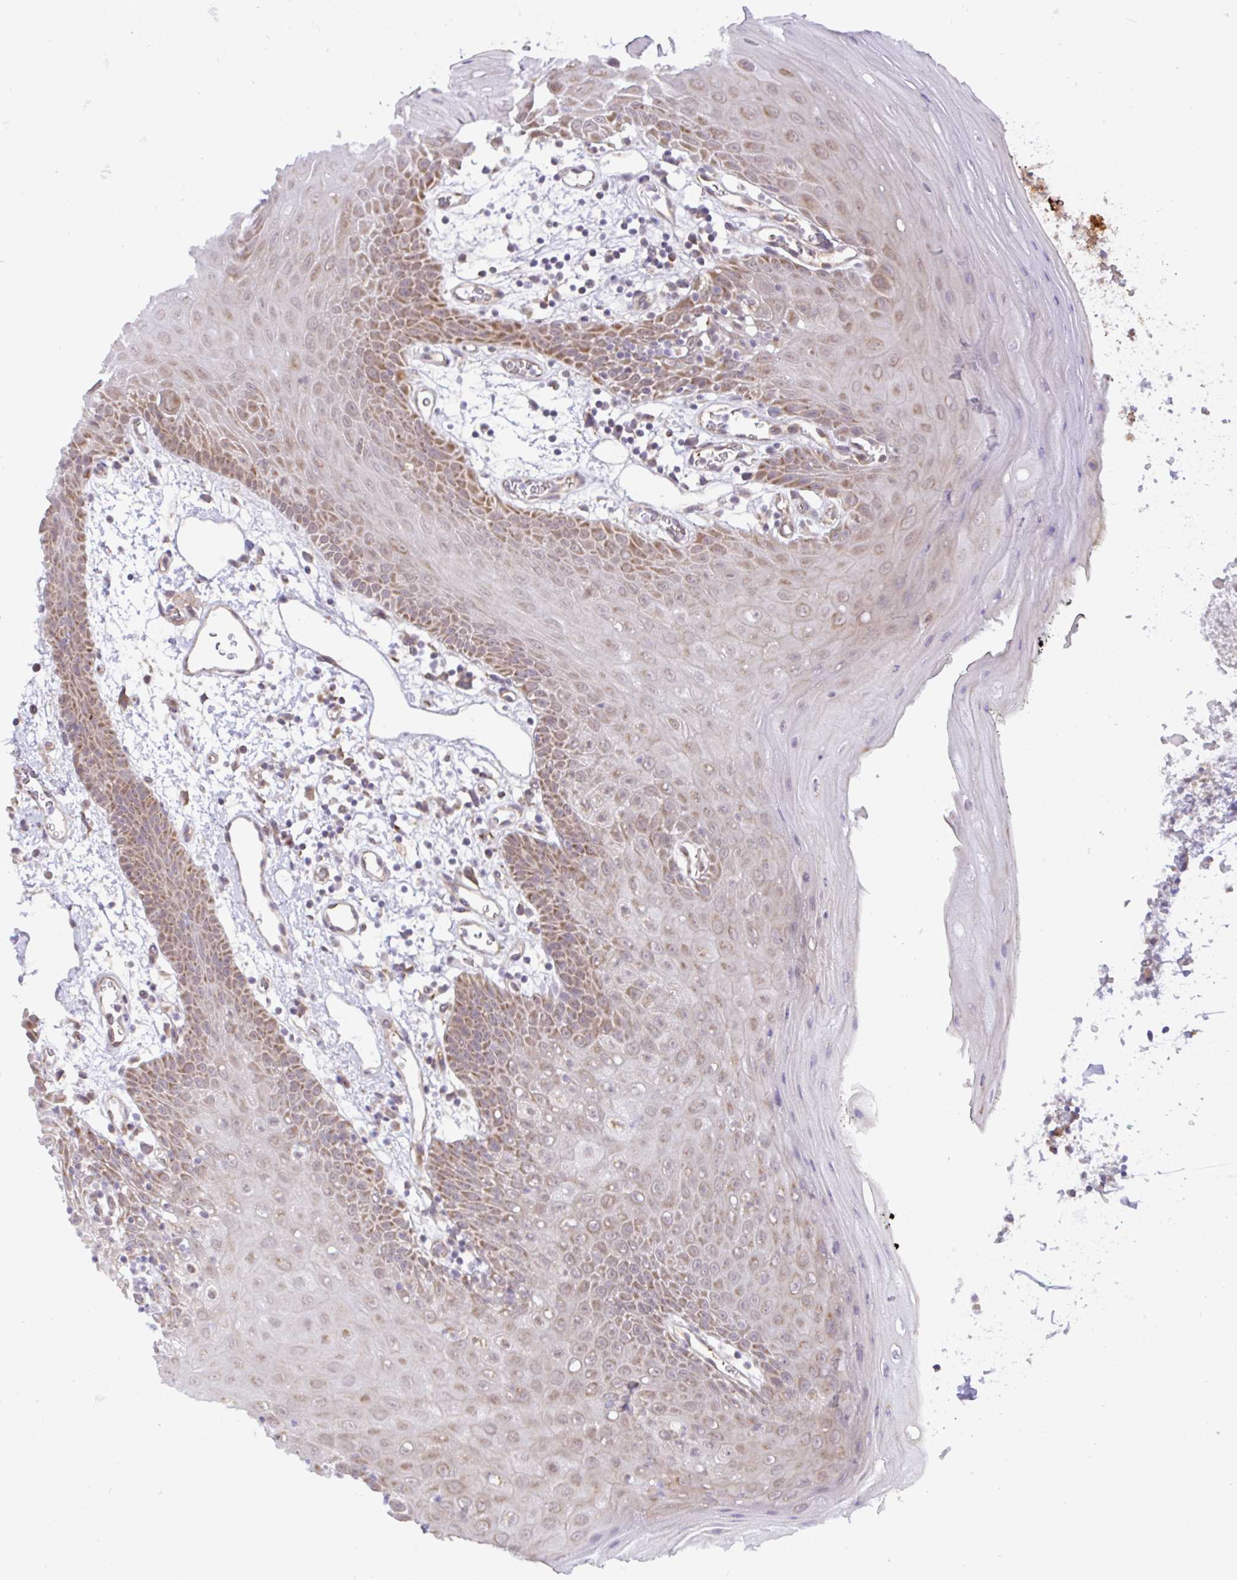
{"staining": {"intensity": "moderate", "quantity": ">75%", "location": "cytoplasmic/membranous,nuclear"}, "tissue": "oral mucosa", "cell_type": "Squamous epithelial cells", "image_type": "normal", "snomed": [{"axis": "morphology", "description": "Normal tissue, NOS"}, {"axis": "topography", "description": "Oral tissue"}], "caption": "Immunohistochemistry image of normal human oral mucosa stained for a protein (brown), which displays medium levels of moderate cytoplasmic/membranous,nuclear positivity in approximately >75% of squamous epithelial cells.", "gene": "DLEU7", "patient": {"sex": "female", "age": 59}}